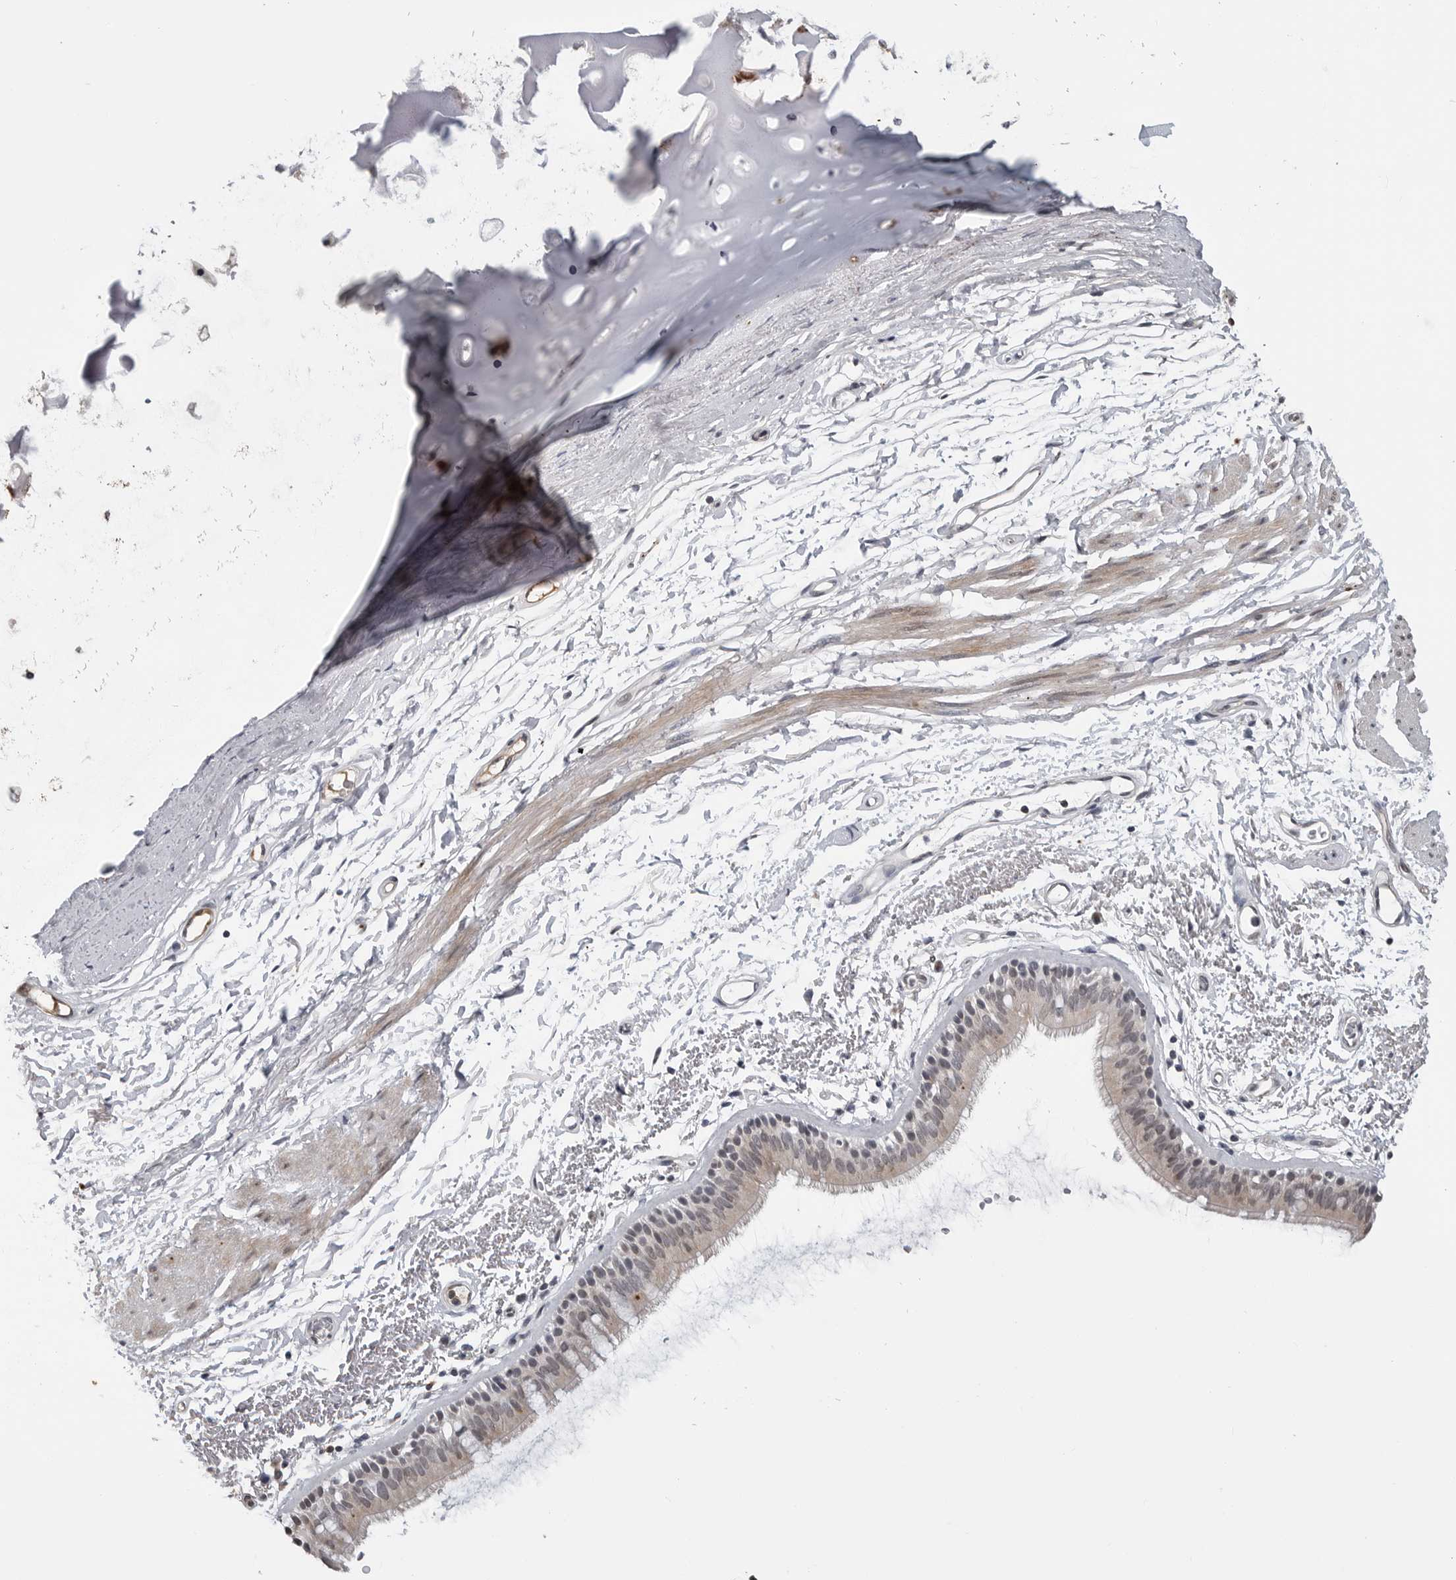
{"staining": {"intensity": "moderate", "quantity": "<25%", "location": "cytoplasmic/membranous"}, "tissue": "bronchus", "cell_type": "Respiratory epithelial cells", "image_type": "normal", "snomed": [{"axis": "morphology", "description": "Normal tissue, NOS"}, {"axis": "topography", "description": "Lymph node"}, {"axis": "topography", "description": "Bronchus"}], "caption": "Benign bronchus reveals moderate cytoplasmic/membranous positivity in approximately <25% of respiratory epithelial cells, visualized by immunohistochemistry.", "gene": "CXCR5", "patient": {"sex": "female", "age": 70}}